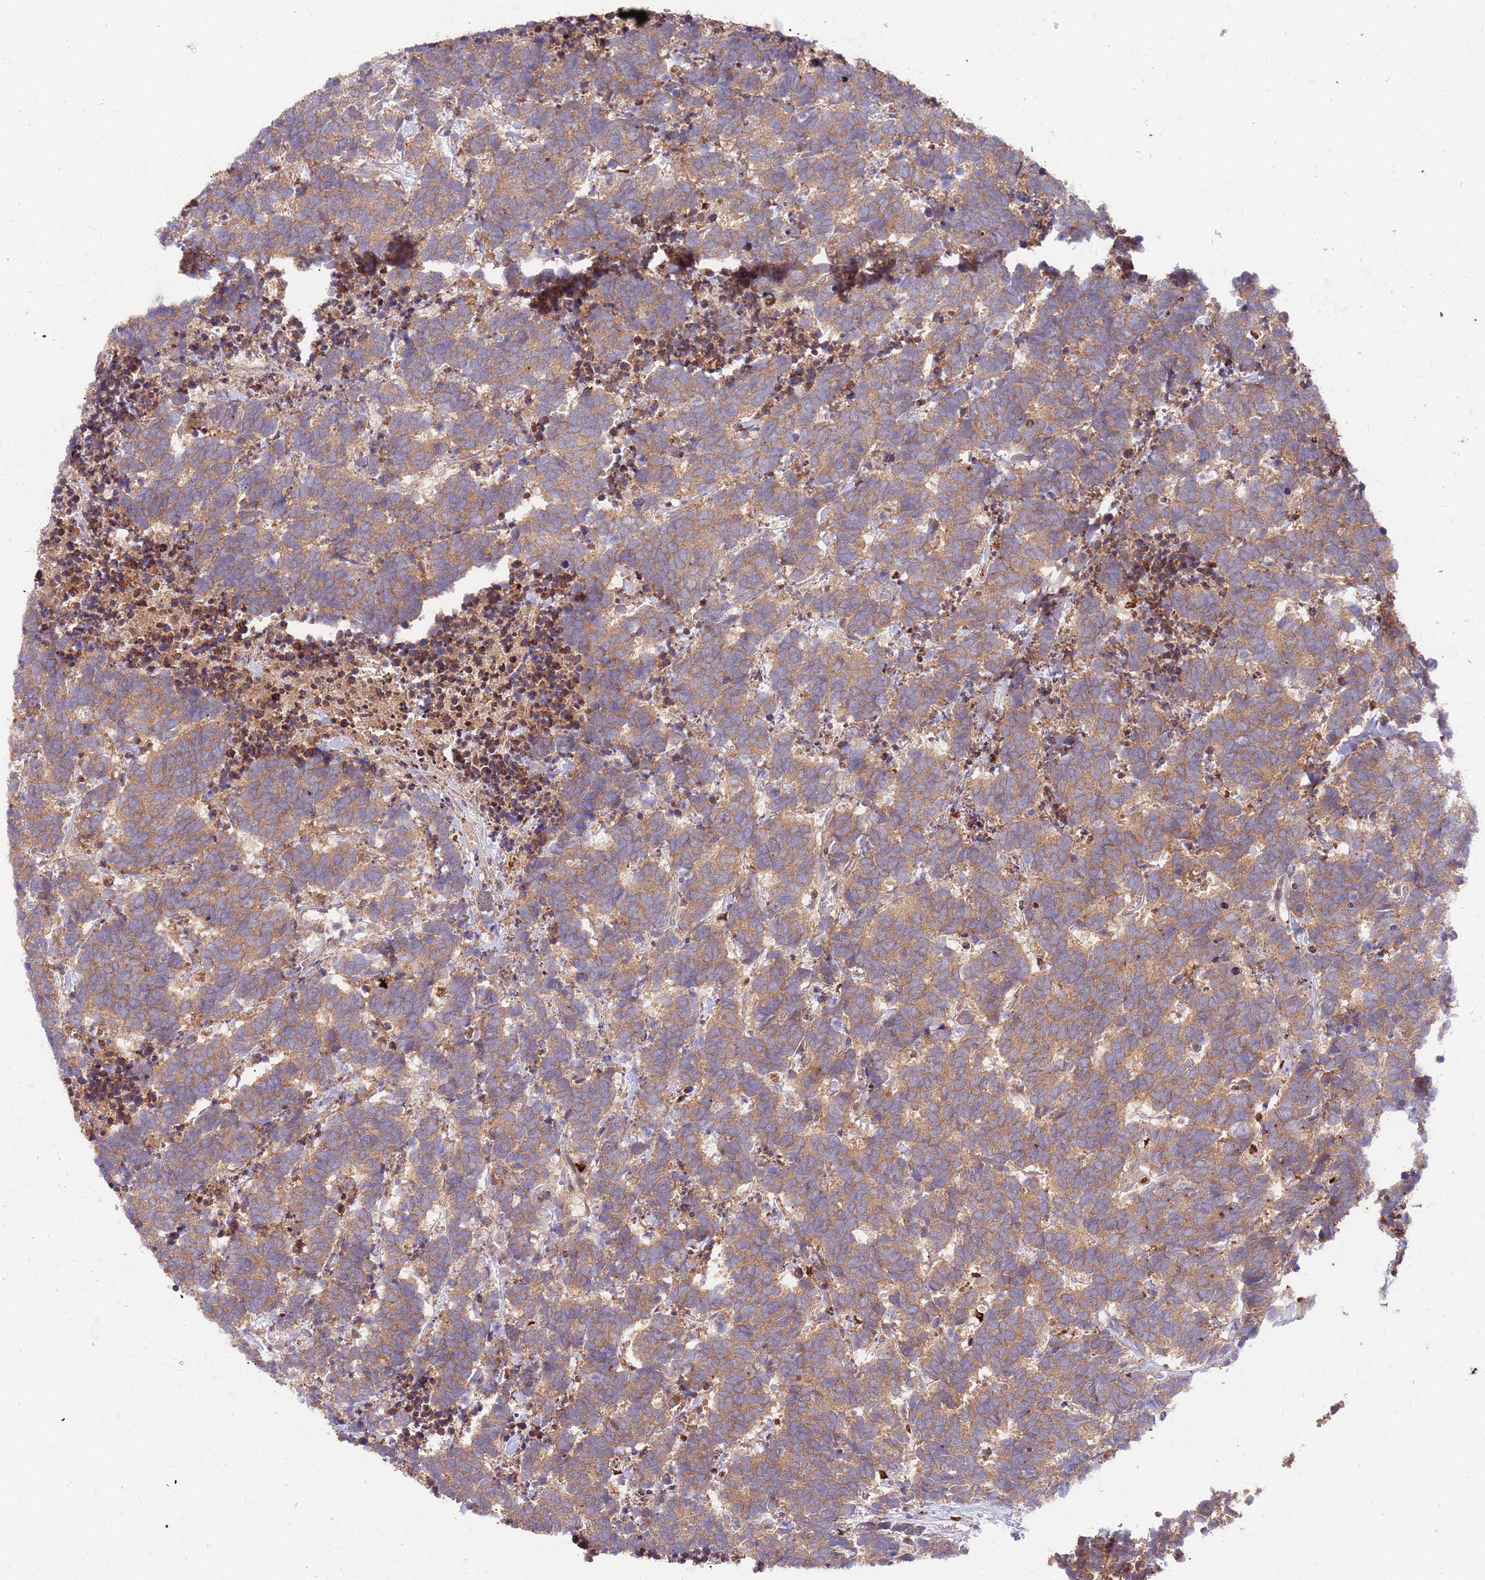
{"staining": {"intensity": "weak", "quantity": ">75%", "location": "cytoplasmic/membranous"}, "tissue": "carcinoid", "cell_type": "Tumor cells", "image_type": "cancer", "snomed": [{"axis": "morphology", "description": "Carcinoma, NOS"}, {"axis": "morphology", "description": "Carcinoid, malignant, NOS"}, {"axis": "topography", "description": "Prostate"}], "caption": "IHC of human carcinoid demonstrates low levels of weak cytoplasmic/membranous staining in approximately >75% of tumor cells.", "gene": "OSBP", "patient": {"sex": "male", "age": 57}}